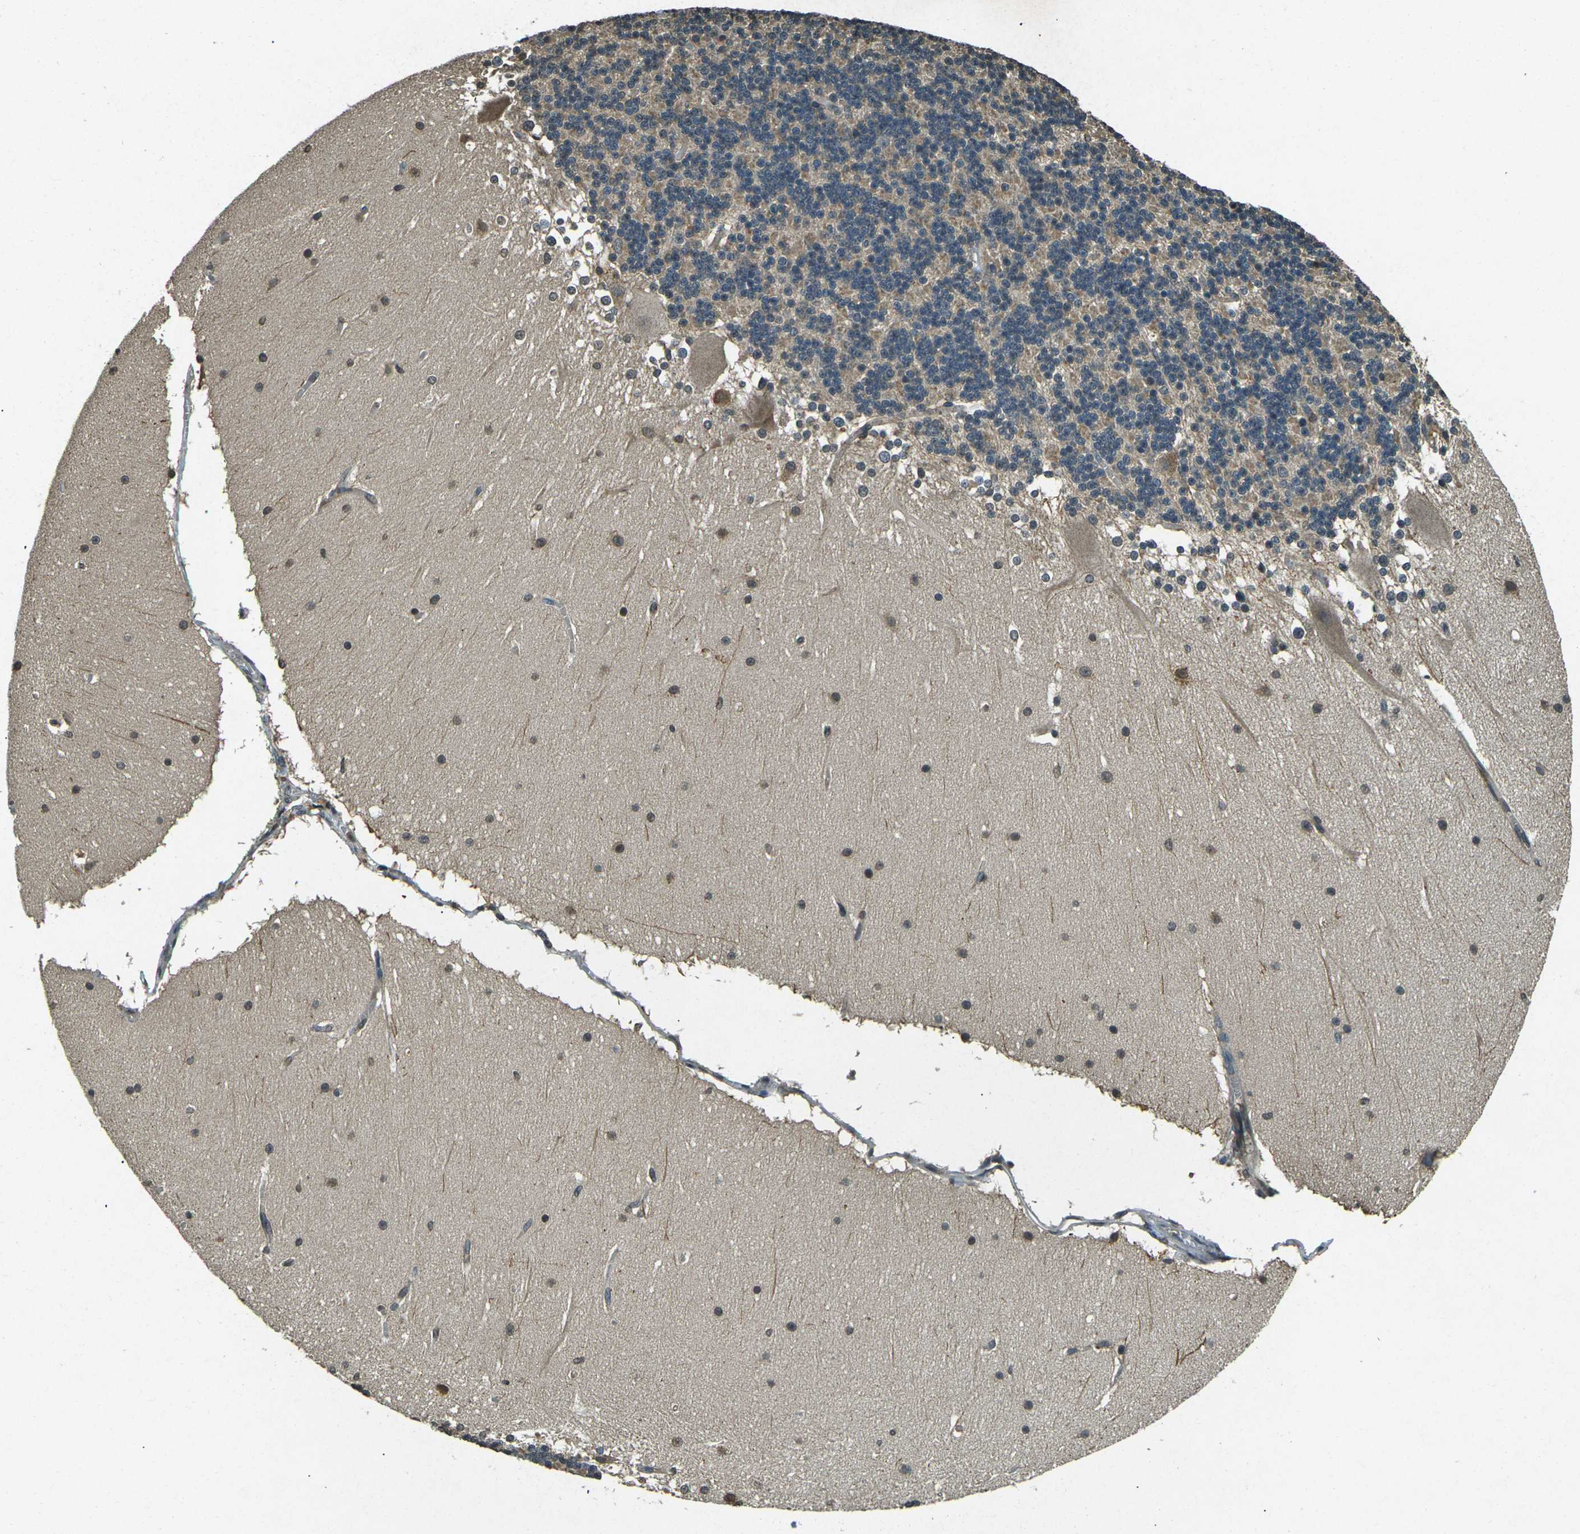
{"staining": {"intensity": "weak", "quantity": "25%-75%", "location": "cytoplasmic/membranous"}, "tissue": "cerebellum", "cell_type": "Cells in granular layer", "image_type": "normal", "snomed": [{"axis": "morphology", "description": "Normal tissue, NOS"}, {"axis": "topography", "description": "Cerebellum"}], "caption": "A micrograph of cerebellum stained for a protein reveals weak cytoplasmic/membranous brown staining in cells in granular layer.", "gene": "PDE2A", "patient": {"sex": "female", "age": 19}}